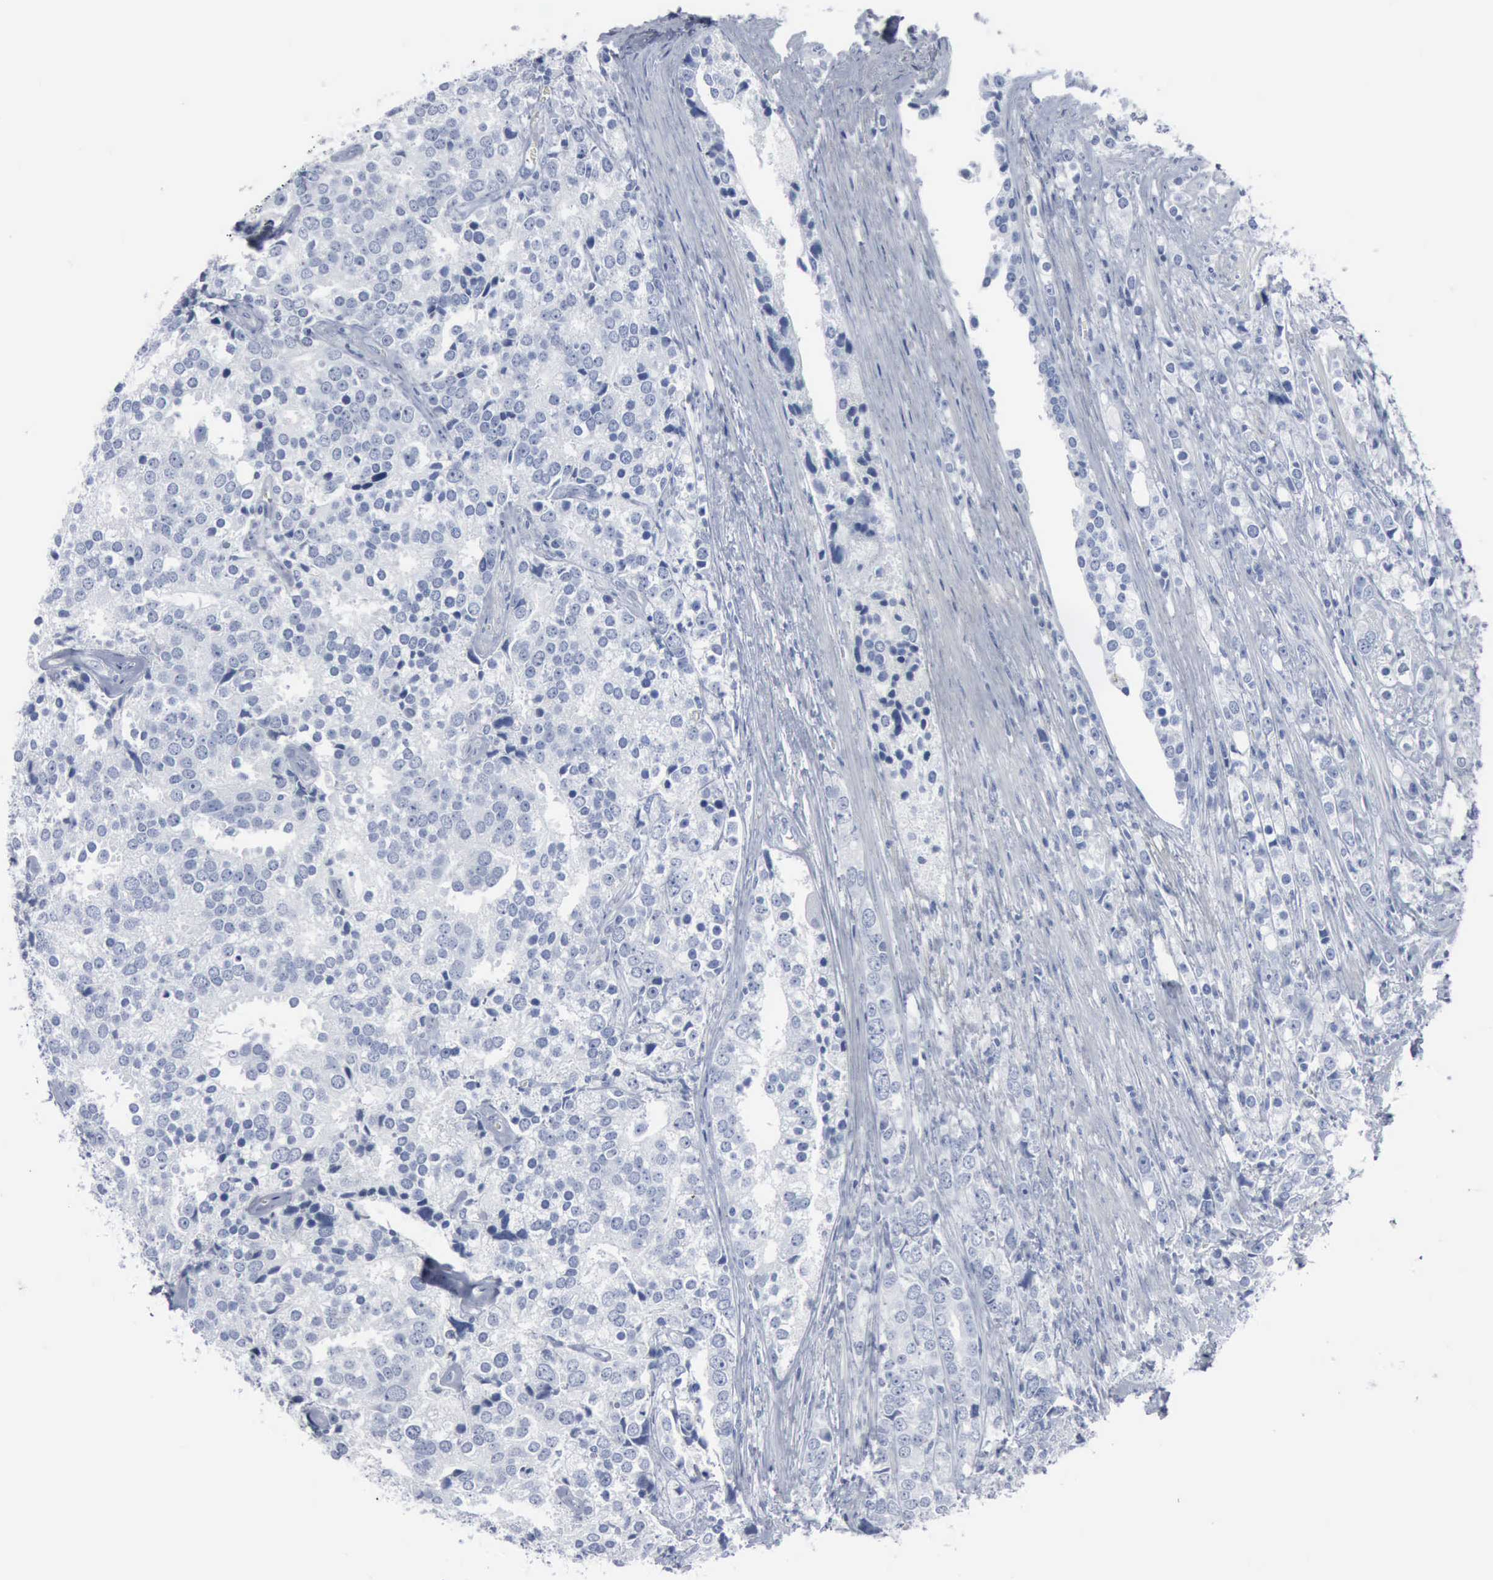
{"staining": {"intensity": "negative", "quantity": "none", "location": "none"}, "tissue": "prostate cancer", "cell_type": "Tumor cells", "image_type": "cancer", "snomed": [{"axis": "morphology", "description": "Adenocarcinoma, High grade"}, {"axis": "topography", "description": "Prostate"}], "caption": "This is a micrograph of IHC staining of high-grade adenocarcinoma (prostate), which shows no positivity in tumor cells.", "gene": "DMD", "patient": {"sex": "male", "age": 71}}